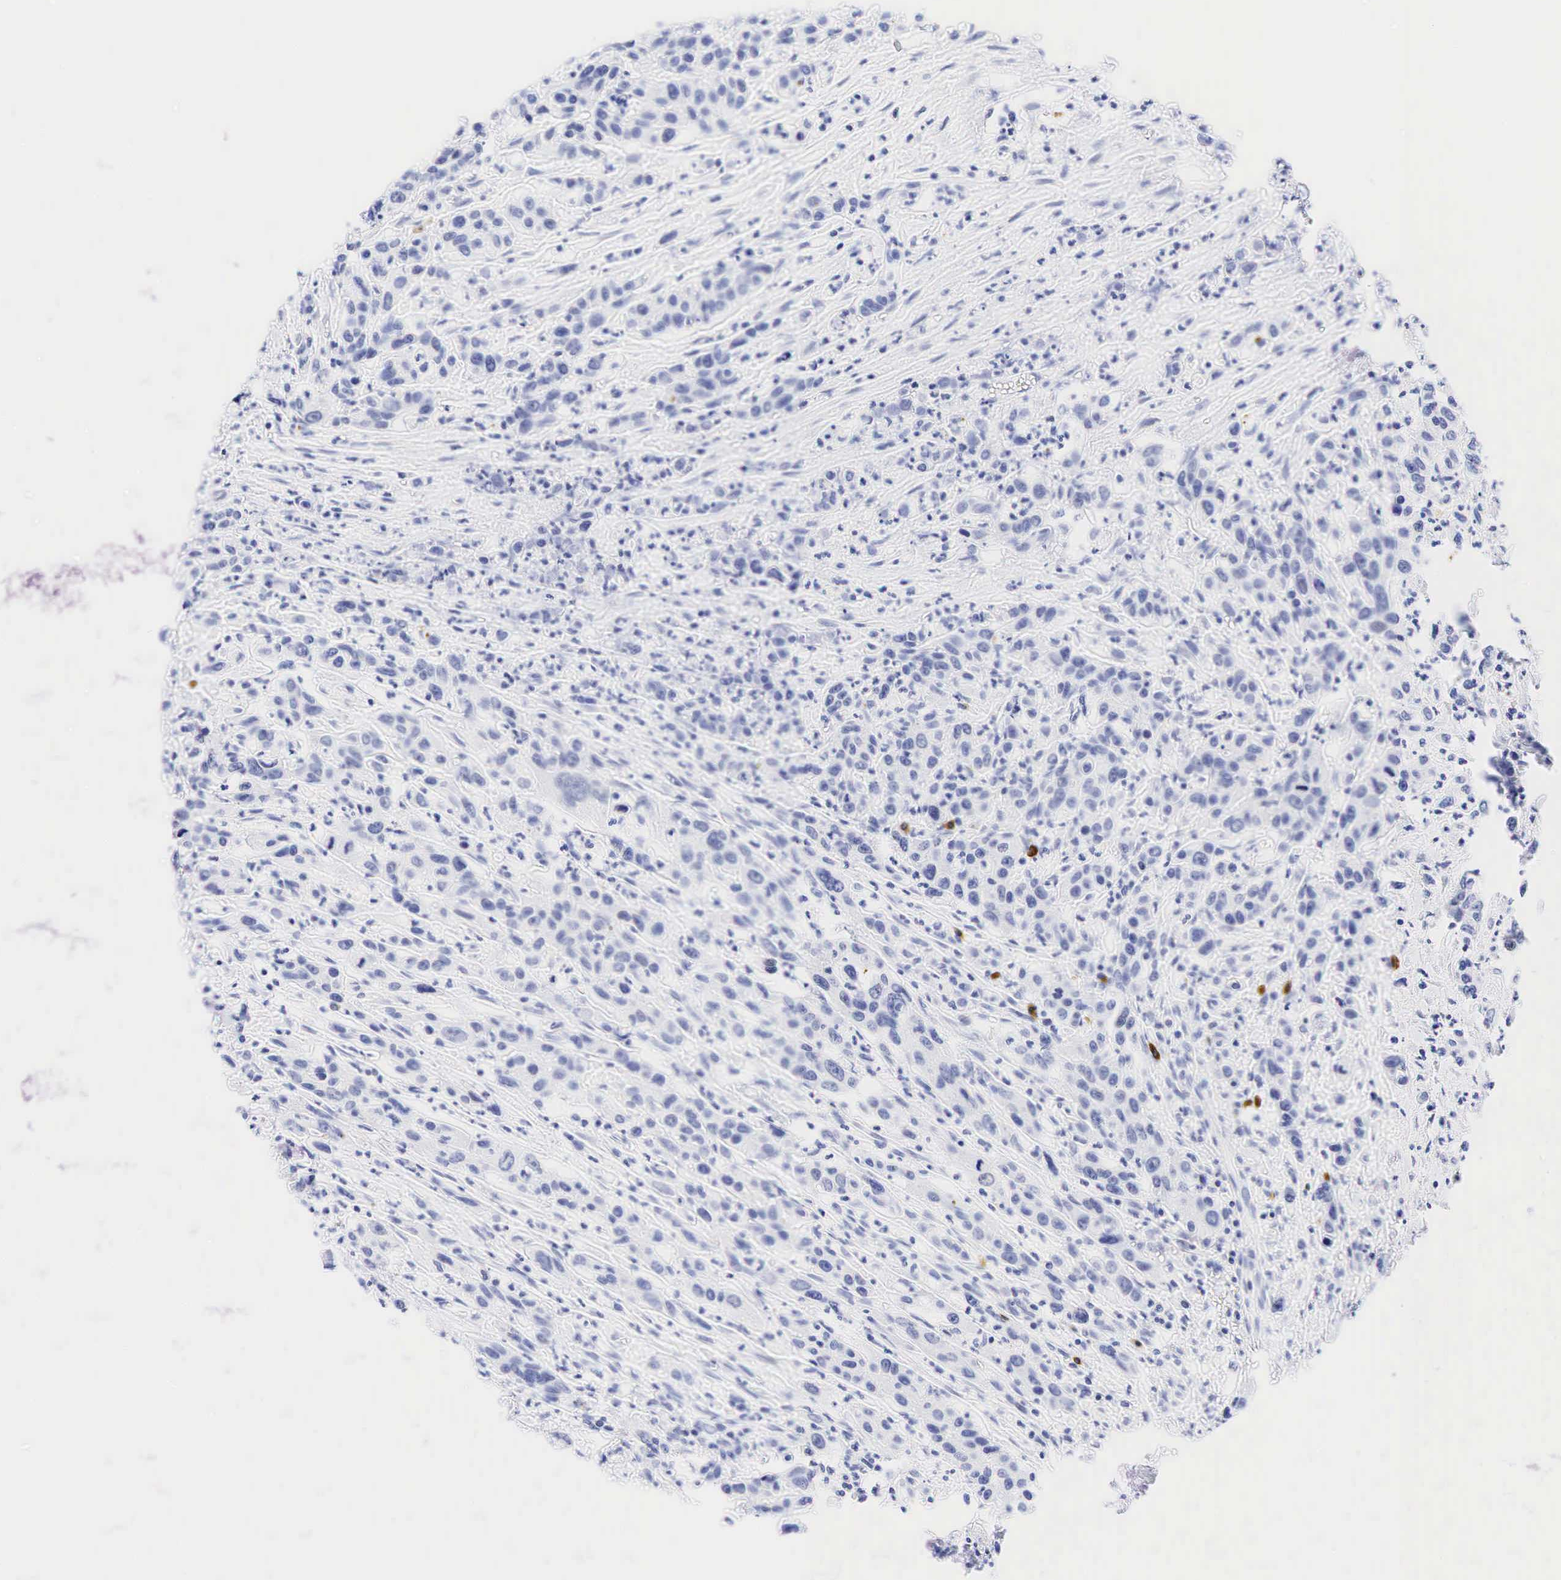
{"staining": {"intensity": "negative", "quantity": "none", "location": "none"}, "tissue": "urothelial cancer", "cell_type": "Tumor cells", "image_type": "cancer", "snomed": [{"axis": "morphology", "description": "Urothelial carcinoma, High grade"}, {"axis": "topography", "description": "Urinary bladder"}], "caption": "A histopathology image of urothelial carcinoma (high-grade) stained for a protein exhibits no brown staining in tumor cells. (Stains: DAB immunohistochemistry (IHC) with hematoxylin counter stain, Microscopy: brightfield microscopy at high magnification).", "gene": "CD79A", "patient": {"sex": "male", "age": 86}}